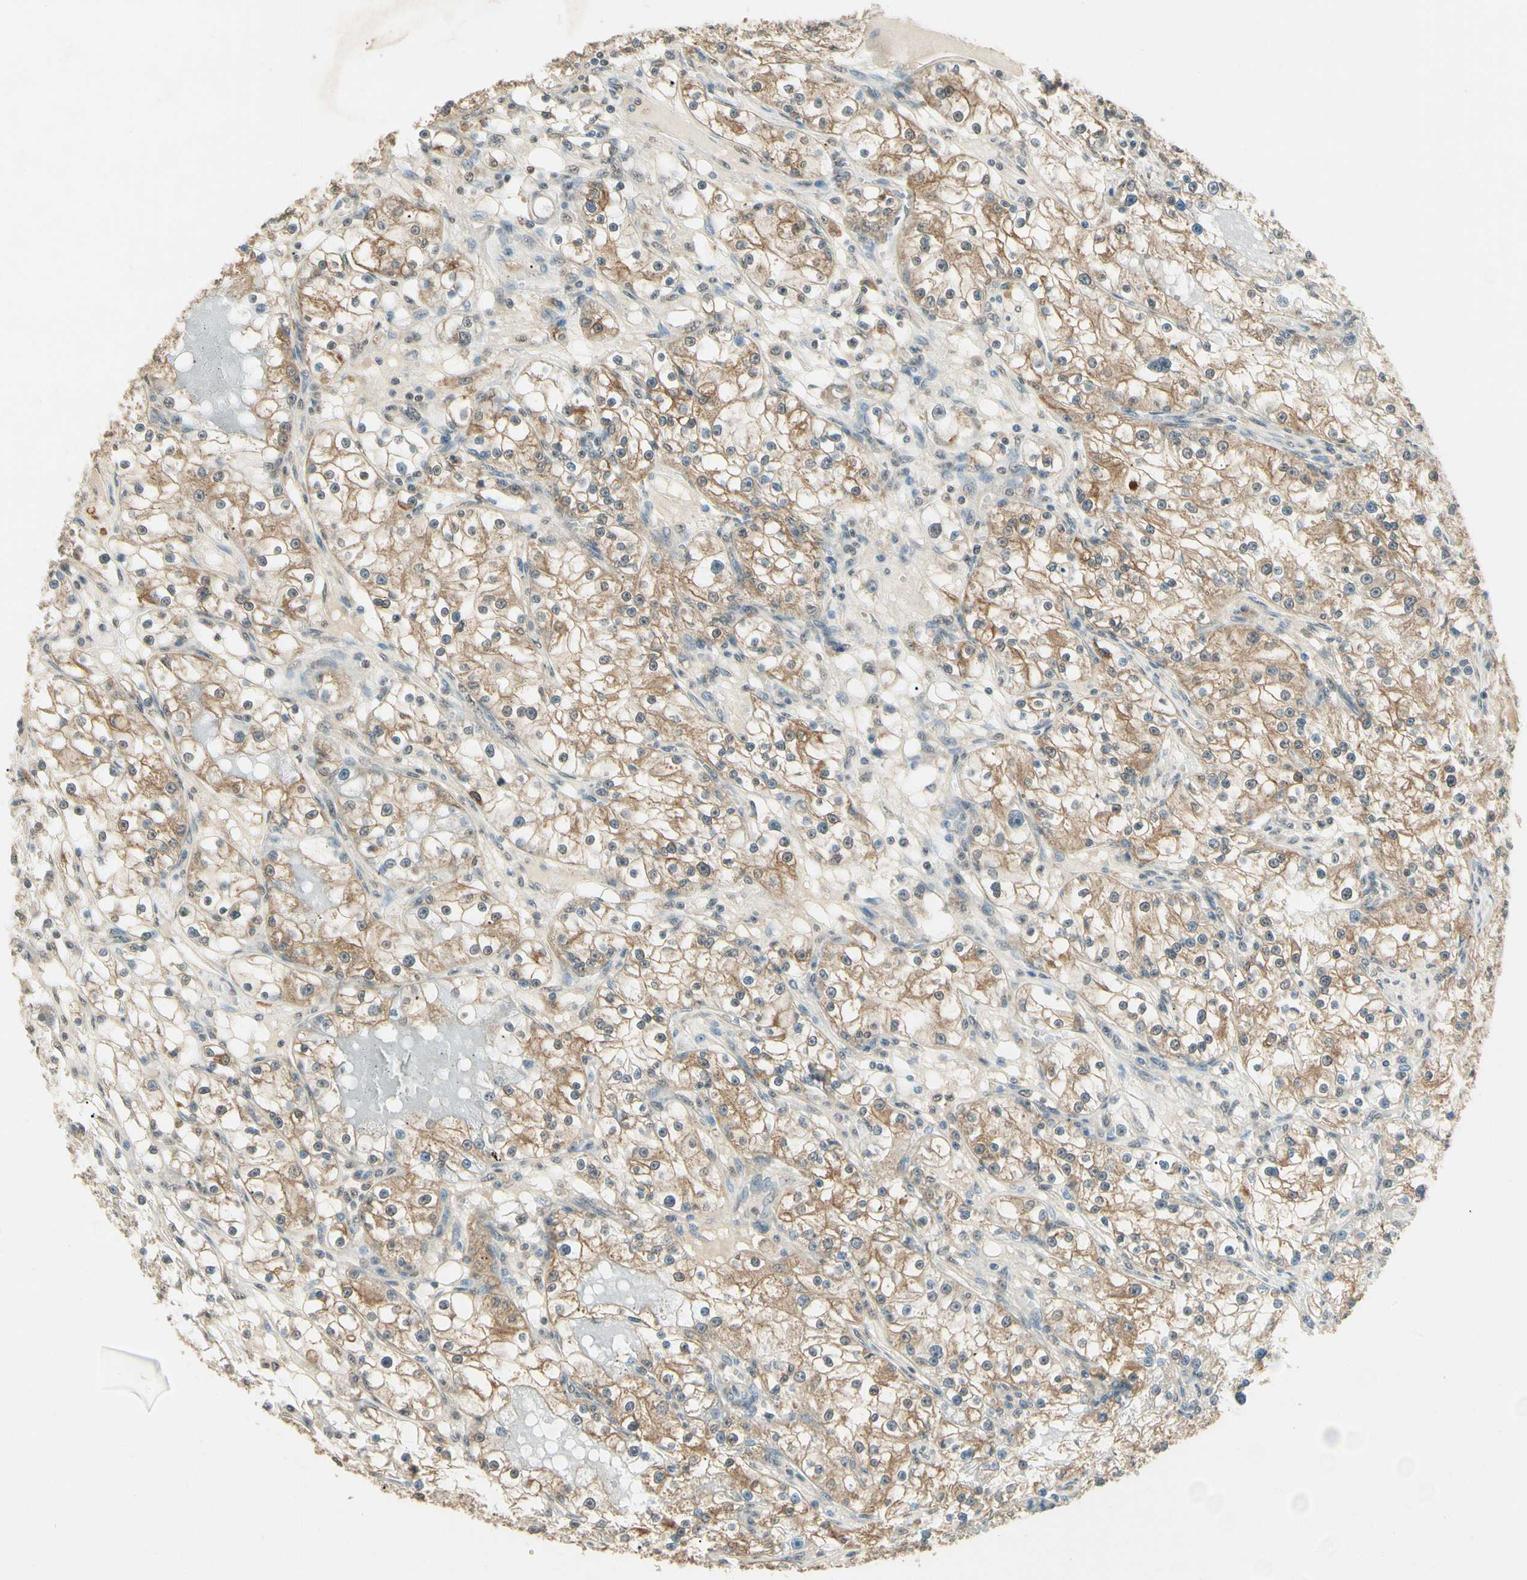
{"staining": {"intensity": "moderate", "quantity": ">75%", "location": "cytoplasmic/membranous"}, "tissue": "renal cancer", "cell_type": "Tumor cells", "image_type": "cancer", "snomed": [{"axis": "morphology", "description": "Adenocarcinoma, NOS"}, {"axis": "topography", "description": "Kidney"}], "caption": "Immunohistochemical staining of renal adenocarcinoma reveals medium levels of moderate cytoplasmic/membranous expression in approximately >75% of tumor cells. Immunohistochemistry stains the protein of interest in brown and the nuclei are stained blue.", "gene": "SGCA", "patient": {"sex": "male", "age": 56}}